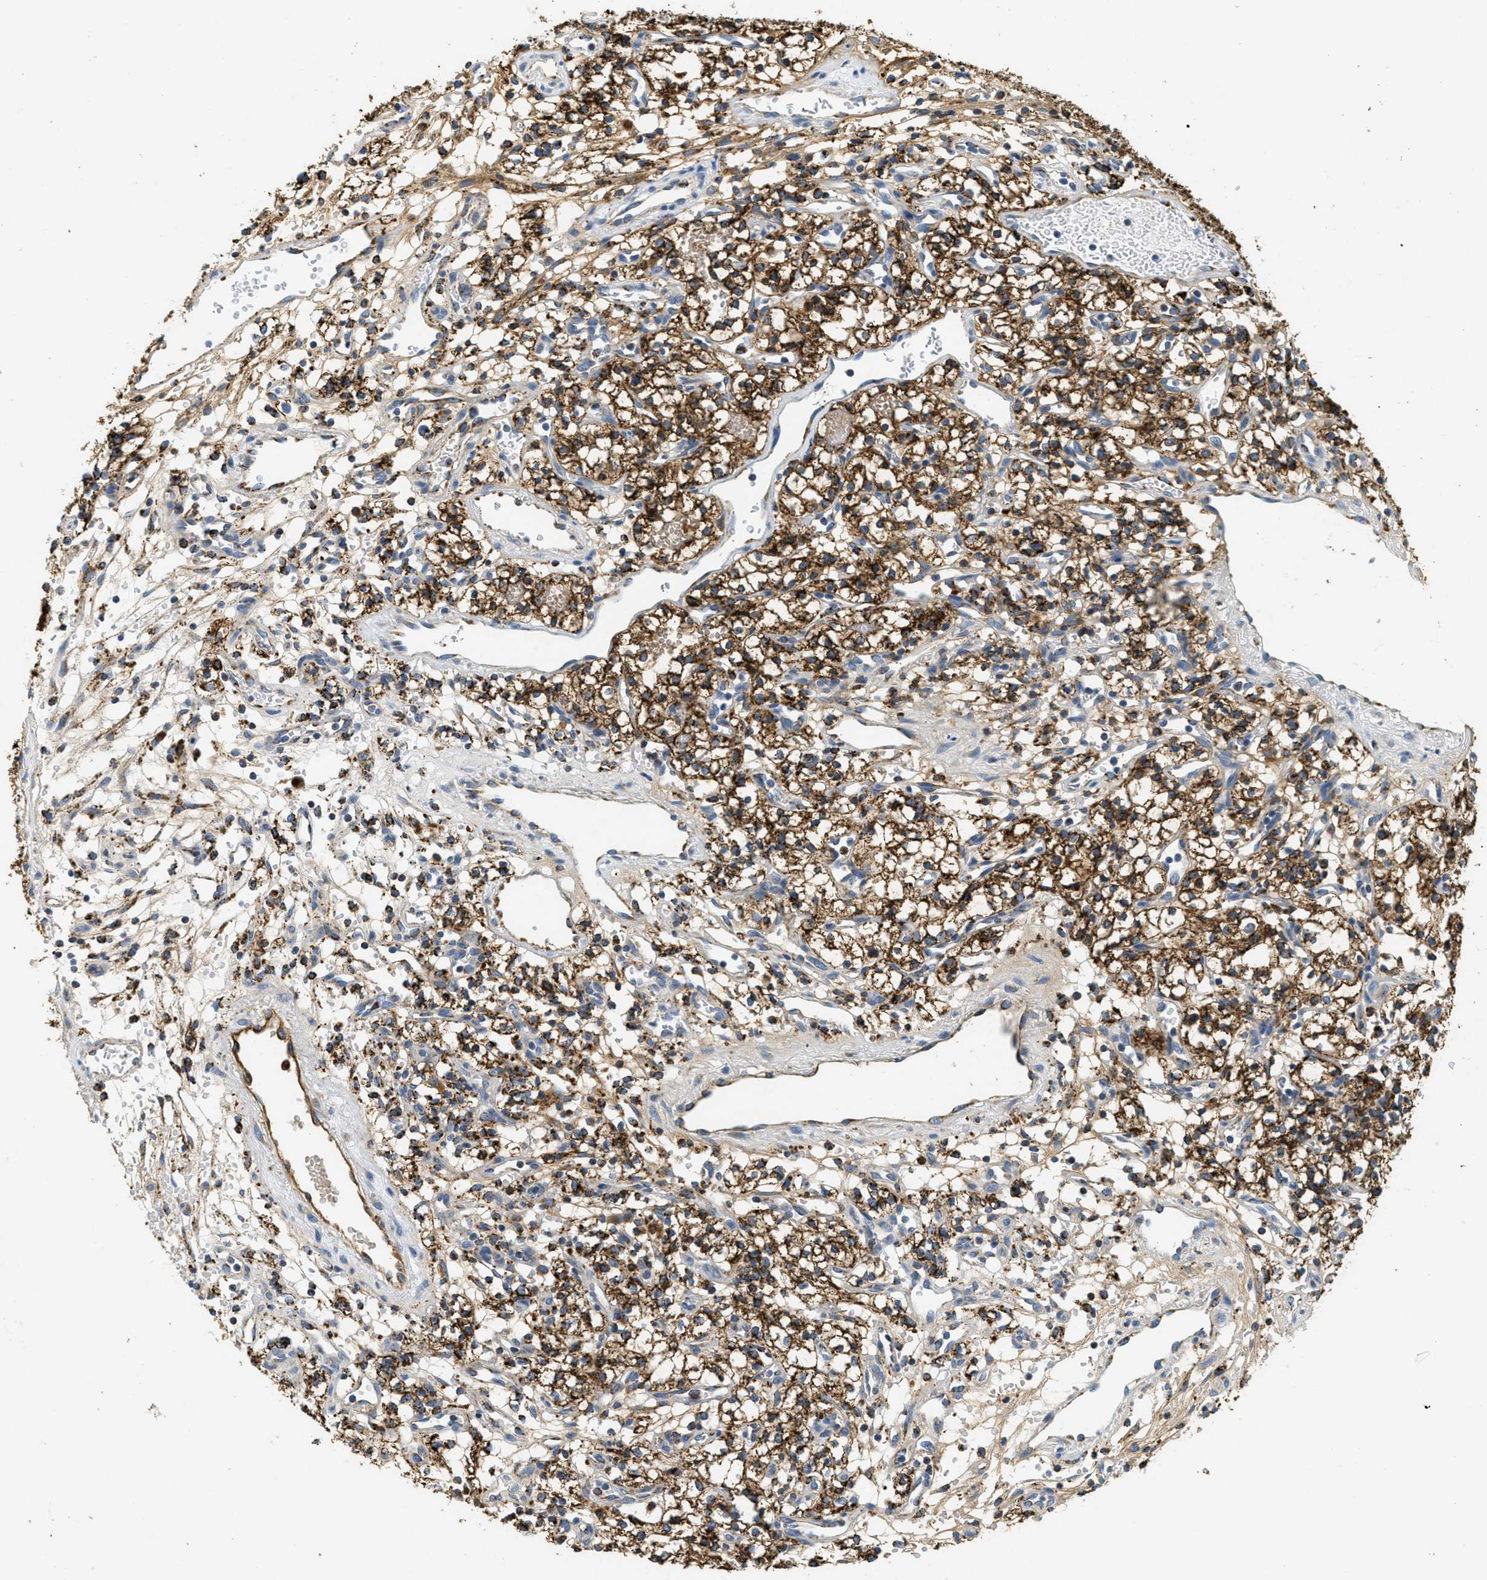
{"staining": {"intensity": "strong", "quantity": ">75%", "location": "cytoplasmic/membranous"}, "tissue": "renal cancer", "cell_type": "Tumor cells", "image_type": "cancer", "snomed": [{"axis": "morphology", "description": "Adenocarcinoma, NOS"}, {"axis": "topography", "description": "Kidney"}], "caption": "Renal cancer (adenocarcinoma) stained for a protein (brown) shows strong cytoplasmic/membranous positive staining in approximately >75% of tumor cells.", "gene": "HLCS", "patient": {"sex": "male", "age": 59}}